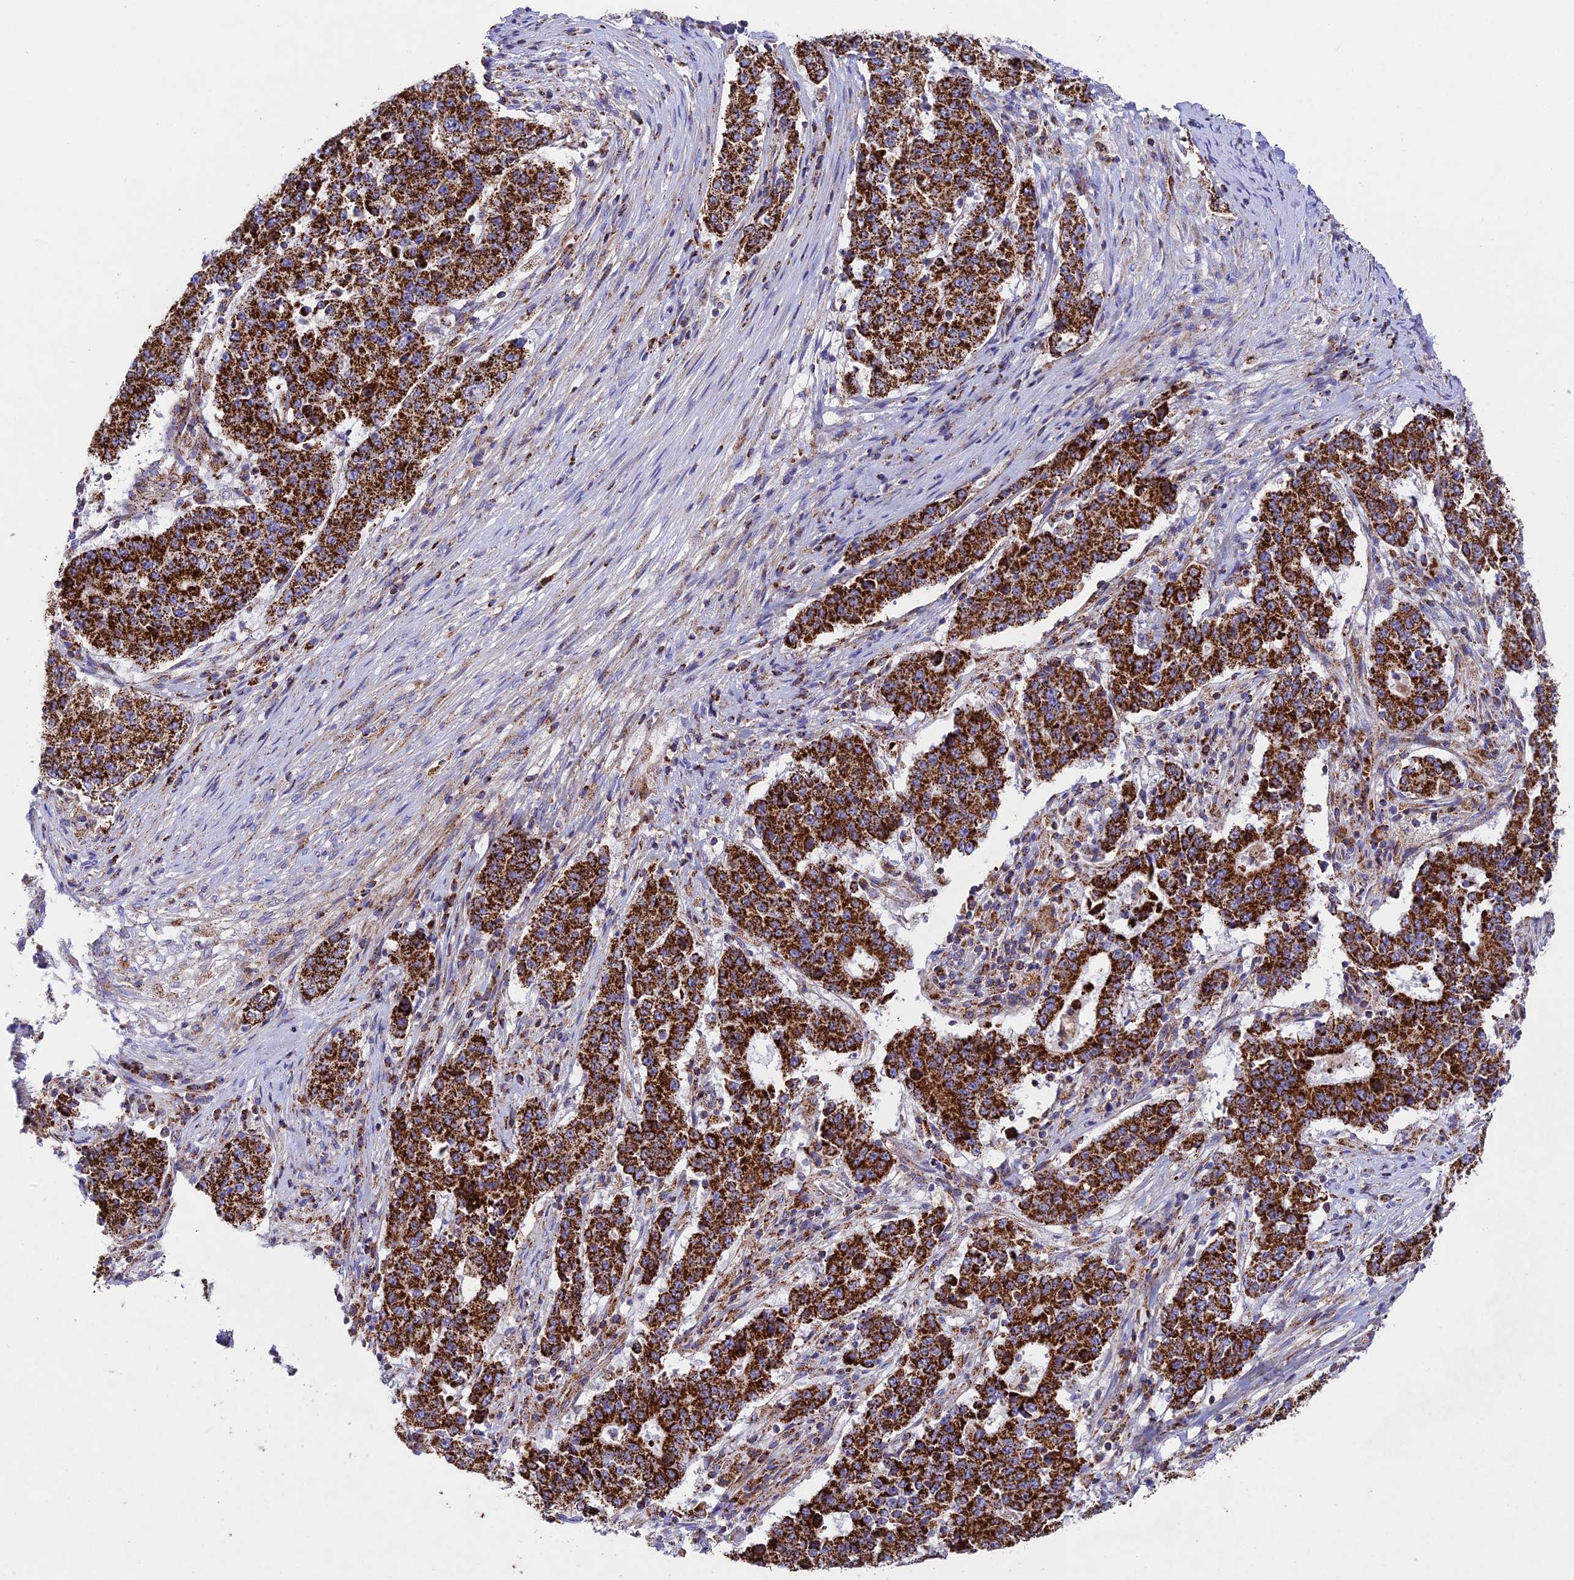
{"staining": {"intensity": "strong", "quantity": ">75%", "location": "cytoplasmic/membranous"}, "tissue": "stomach cancer", "cell_type": "Tumor cells", "image_type": "cancer", "snomed": [{"axis": "morphology", "description": "Adenocarcinoma, NOS"}, {"axis": "topography", "description": "Stomach"}], "caption": "Brown immunohistochemical staining in stomach adenocarcinoma exhibits strong cytoplasmic/membranous staining in about >75% of tumor cells.", "gene": "KHDC3L", "patient": {"sex": "male", "age": 59}}